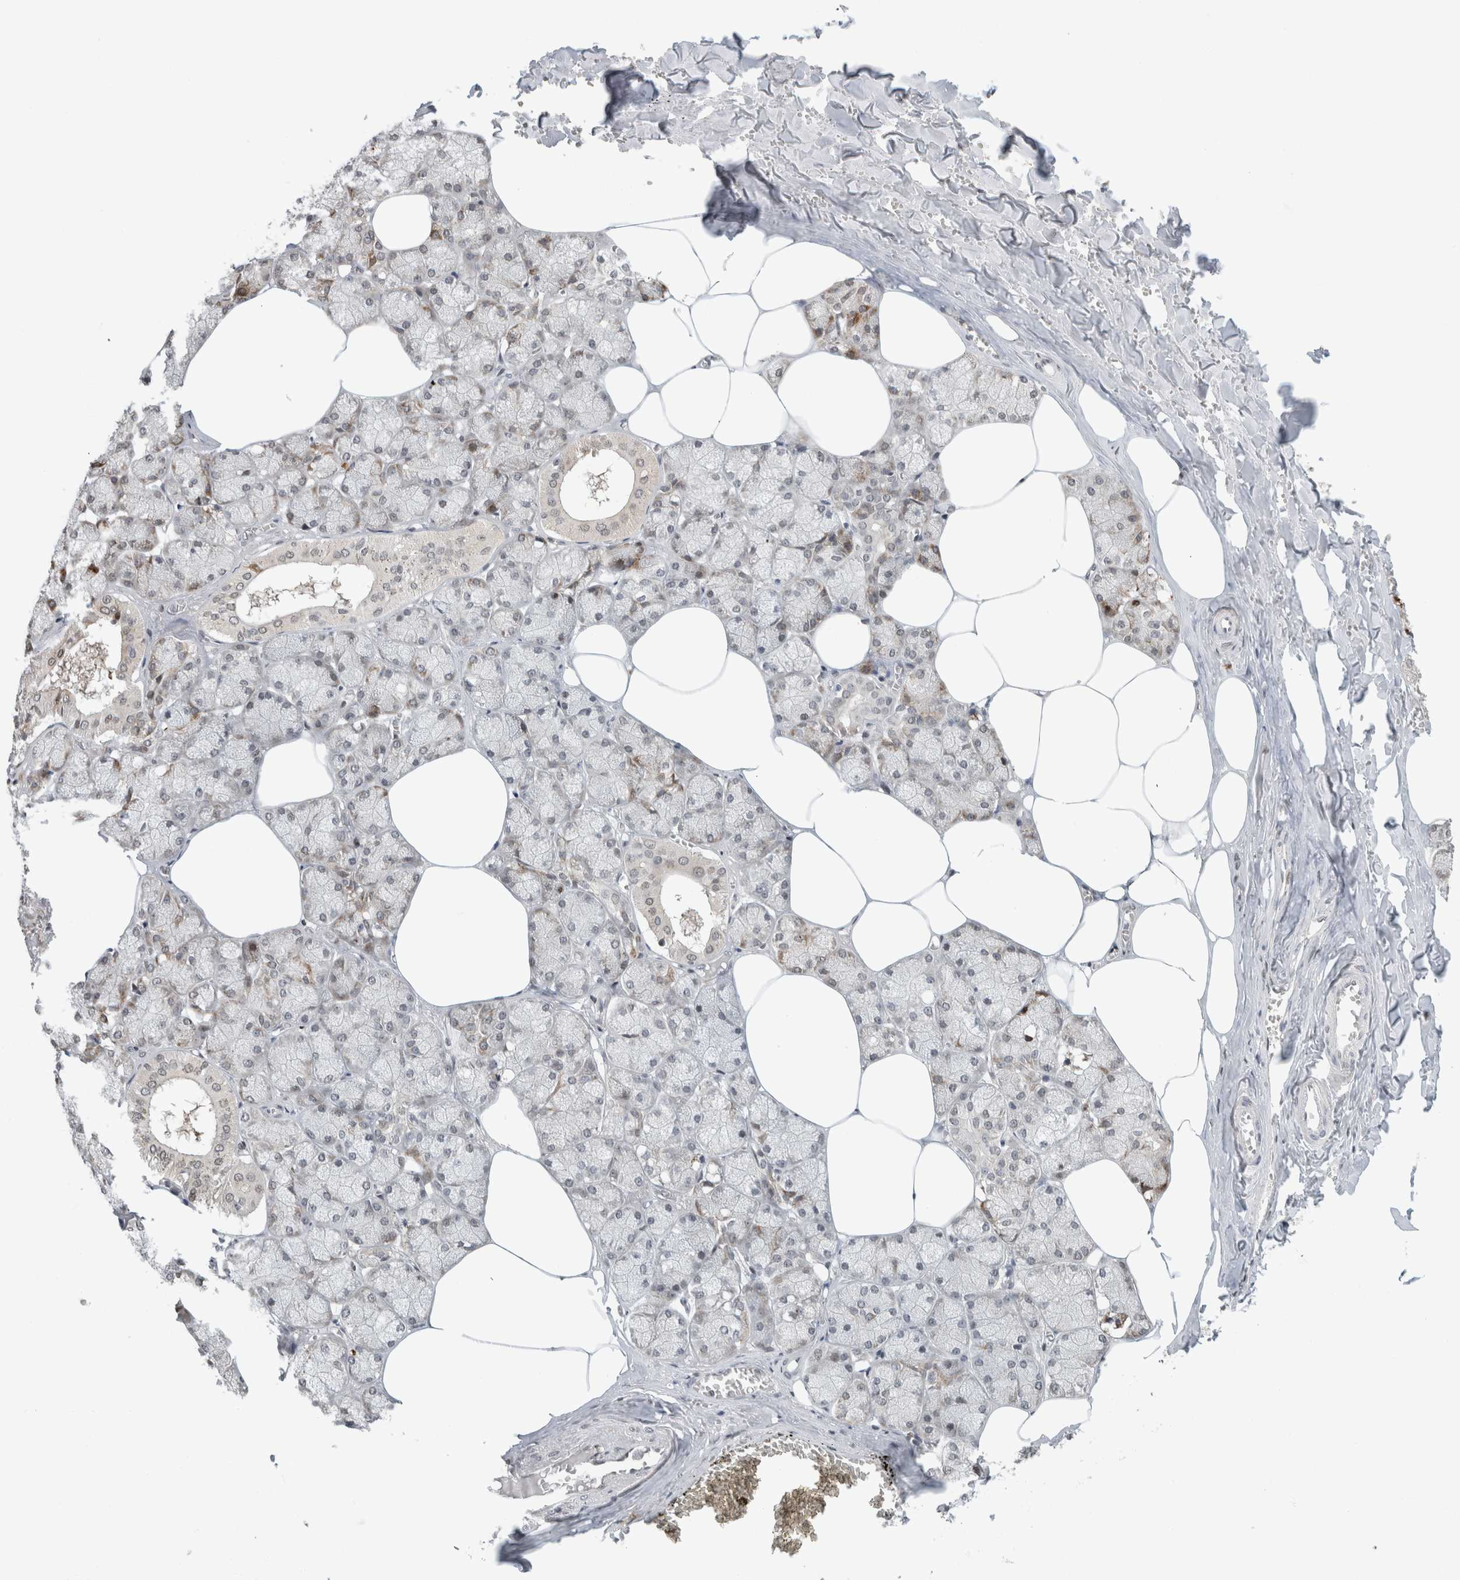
{"staining": {"intensity": "weak", "quantity": "25%-75%", "location": "cytoplasmic/membranous,nuclear"}, "tissue": "salivary gland", "cell_type": "Glandular cells", "image_type": "normal", "snomed": [{"axis": "morphology", "description": "Normal tissue, NOS"}, {"axis": "topography", "description": "Salivary gland"}], "caption": "DAB (3,3'-diaminobenzidine) immunohistochemical staining of unremarkable salivary gland exhibits weak cytoplasmic/membranous,nuclear protein positivity in about 25%-75% of glandular cells.", "gene": "HNRNPR", "patient": {"sex": "male", "age": 62}}